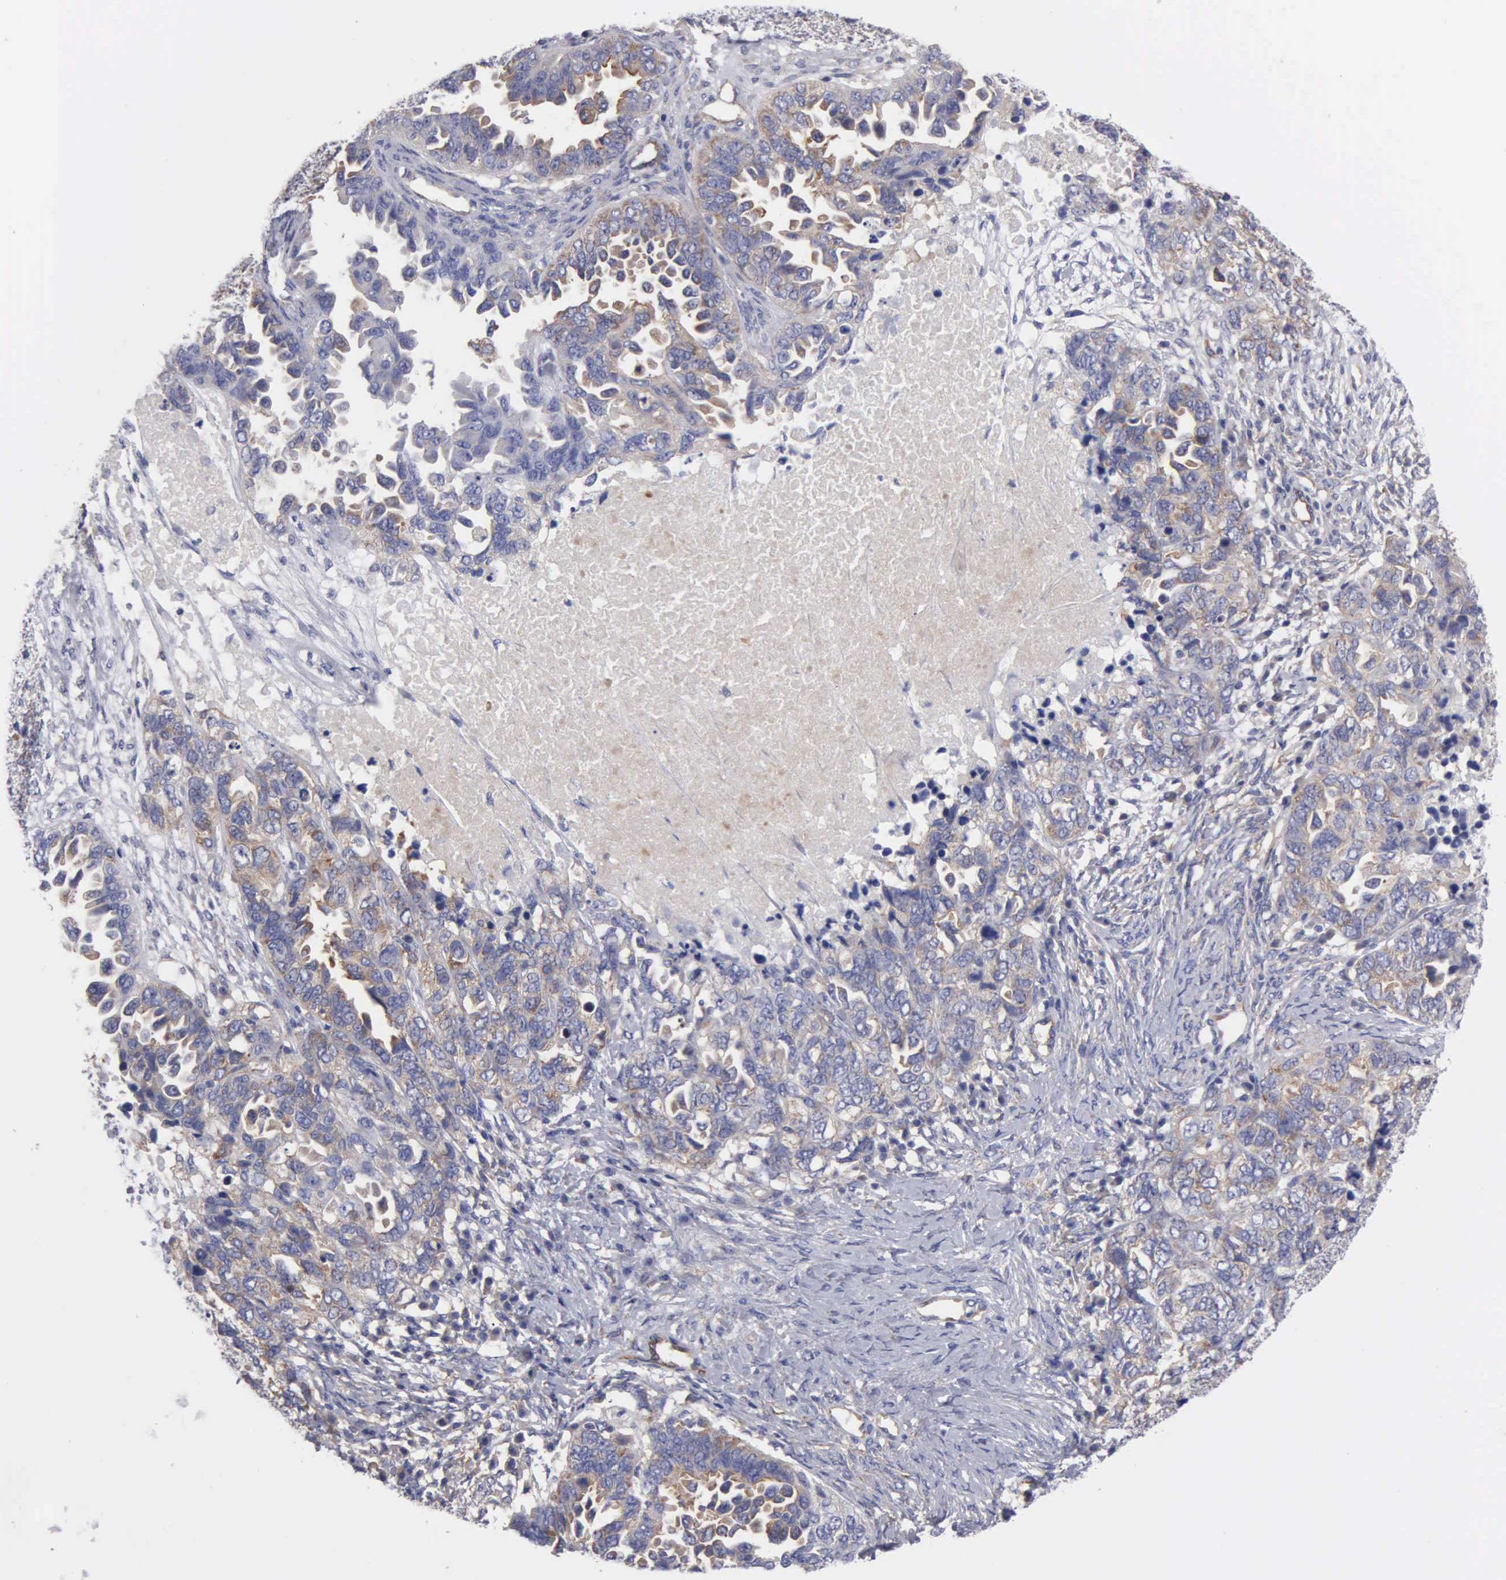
{"staining": {"intensity": "weak", "quantity": "25%-75%", "location": "cytoplasmic/membranous"}, "tissue": "ovarian cancer", "cell_type": "Tumor cells", "image_type": "cancer", "snomed": [{"axis": "morphology", "description": "Cystadenocarcinoma, serous, NOS"}, {"axis": "topography", "description": "Ovary"}], "caption": "Immunohistochemistry of ovarian cancer (serous cystadenocarcinoma) exhibits low levels of weak cytoplasmic/membranous expression in about 25%-75% of tumor cells.", "gene": "RDX", "patient": {"sex": "female", "age": 82}}